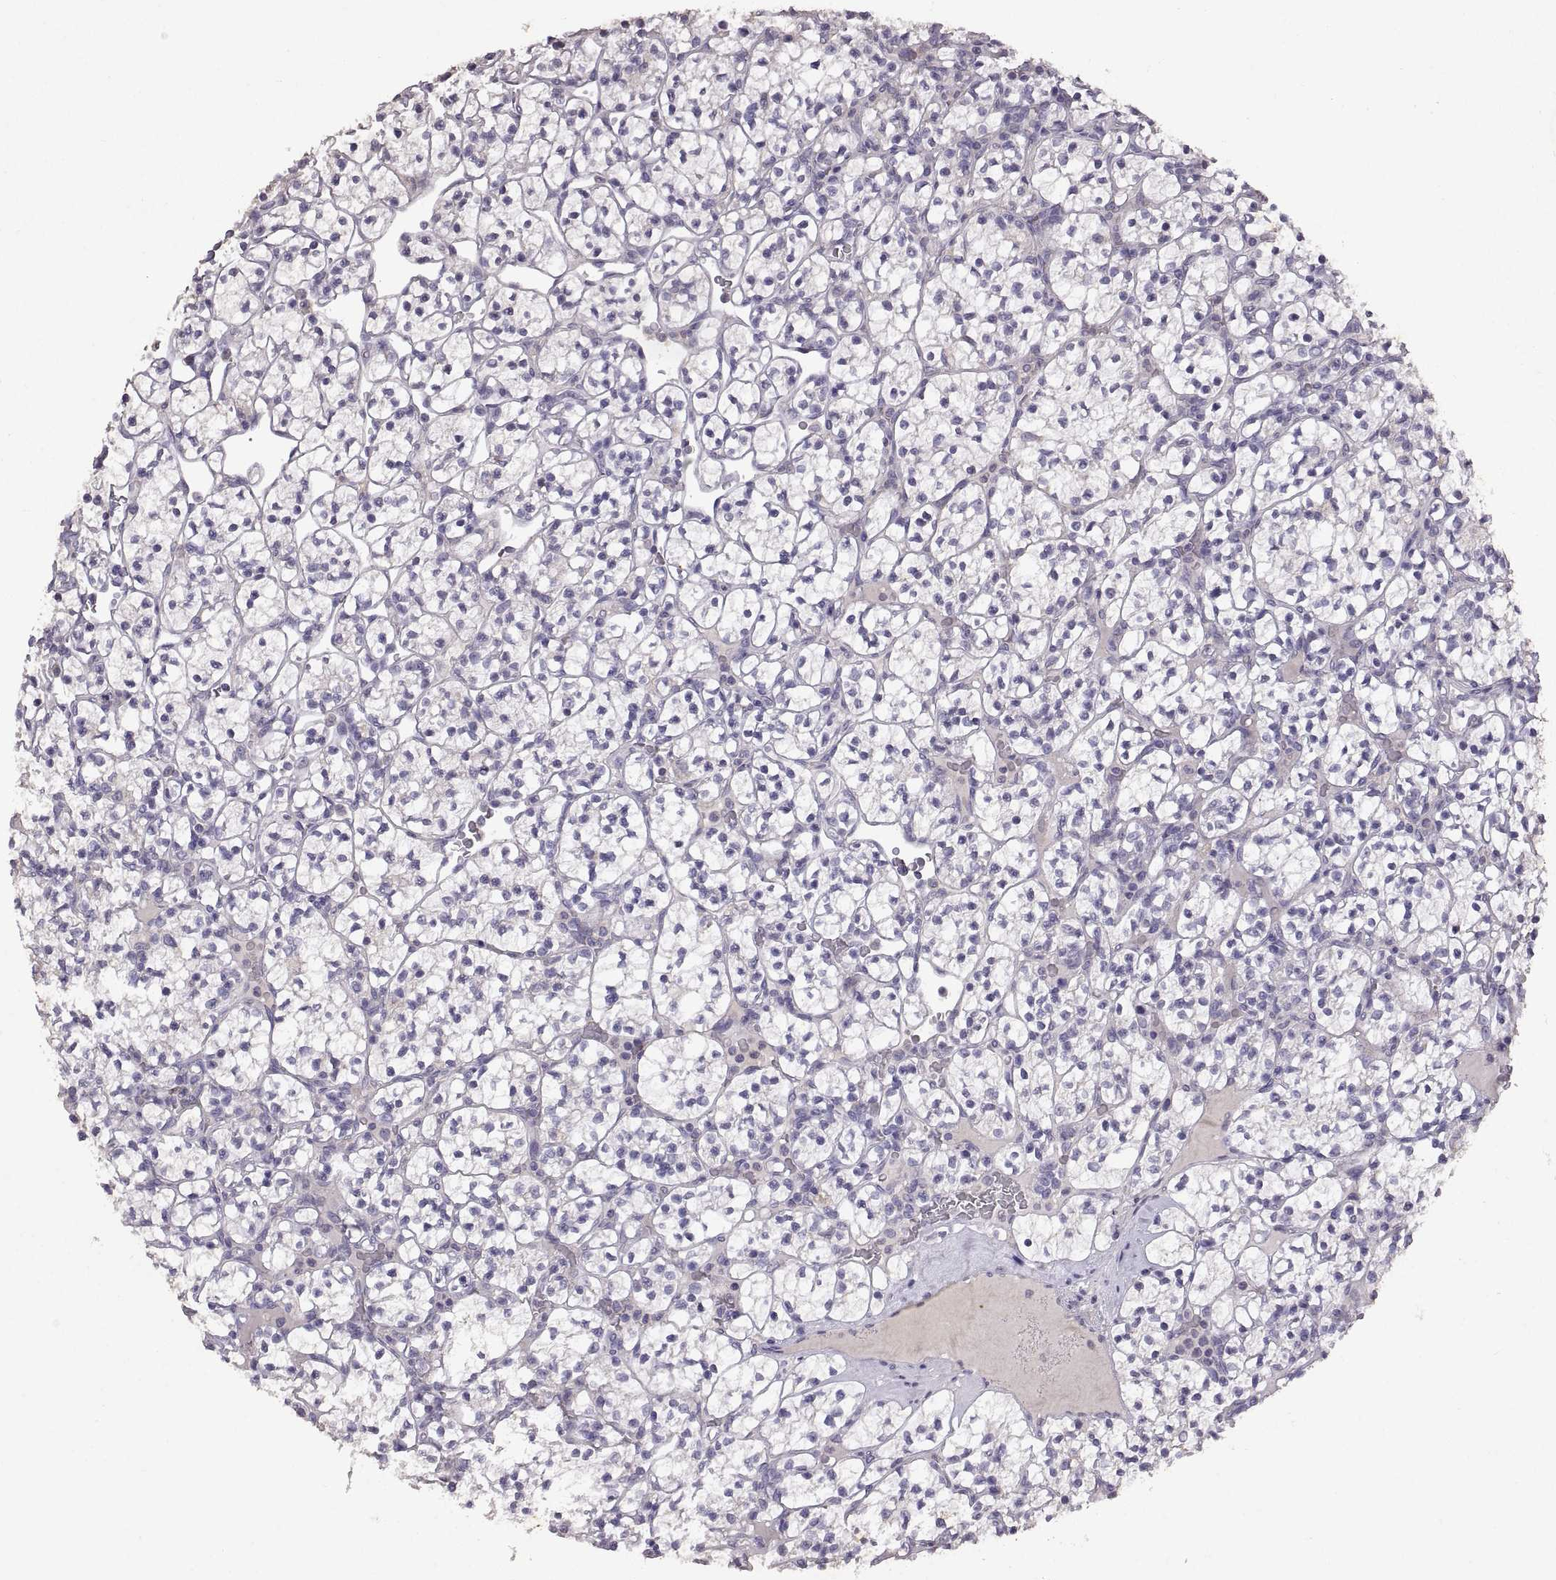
{"staining": {"intensity": "negative", "quantity": "none", "location": "none"}, "tissue": "renal cancer", "cell_type": "Tumor cells", "image_type": "cancer", "snomed": [{"axis": "morphology", "description": "Adenocarcinoma, NOS"}, {"axis": "topography", "description": "Kidney"}], "caption": "Human renal cancer stained for a protein using immunohistochemistry (IHC) shows no positivity in tumor cells.", "gene": "DEFB136", "patient": {"sex": "female", "age": 89}}